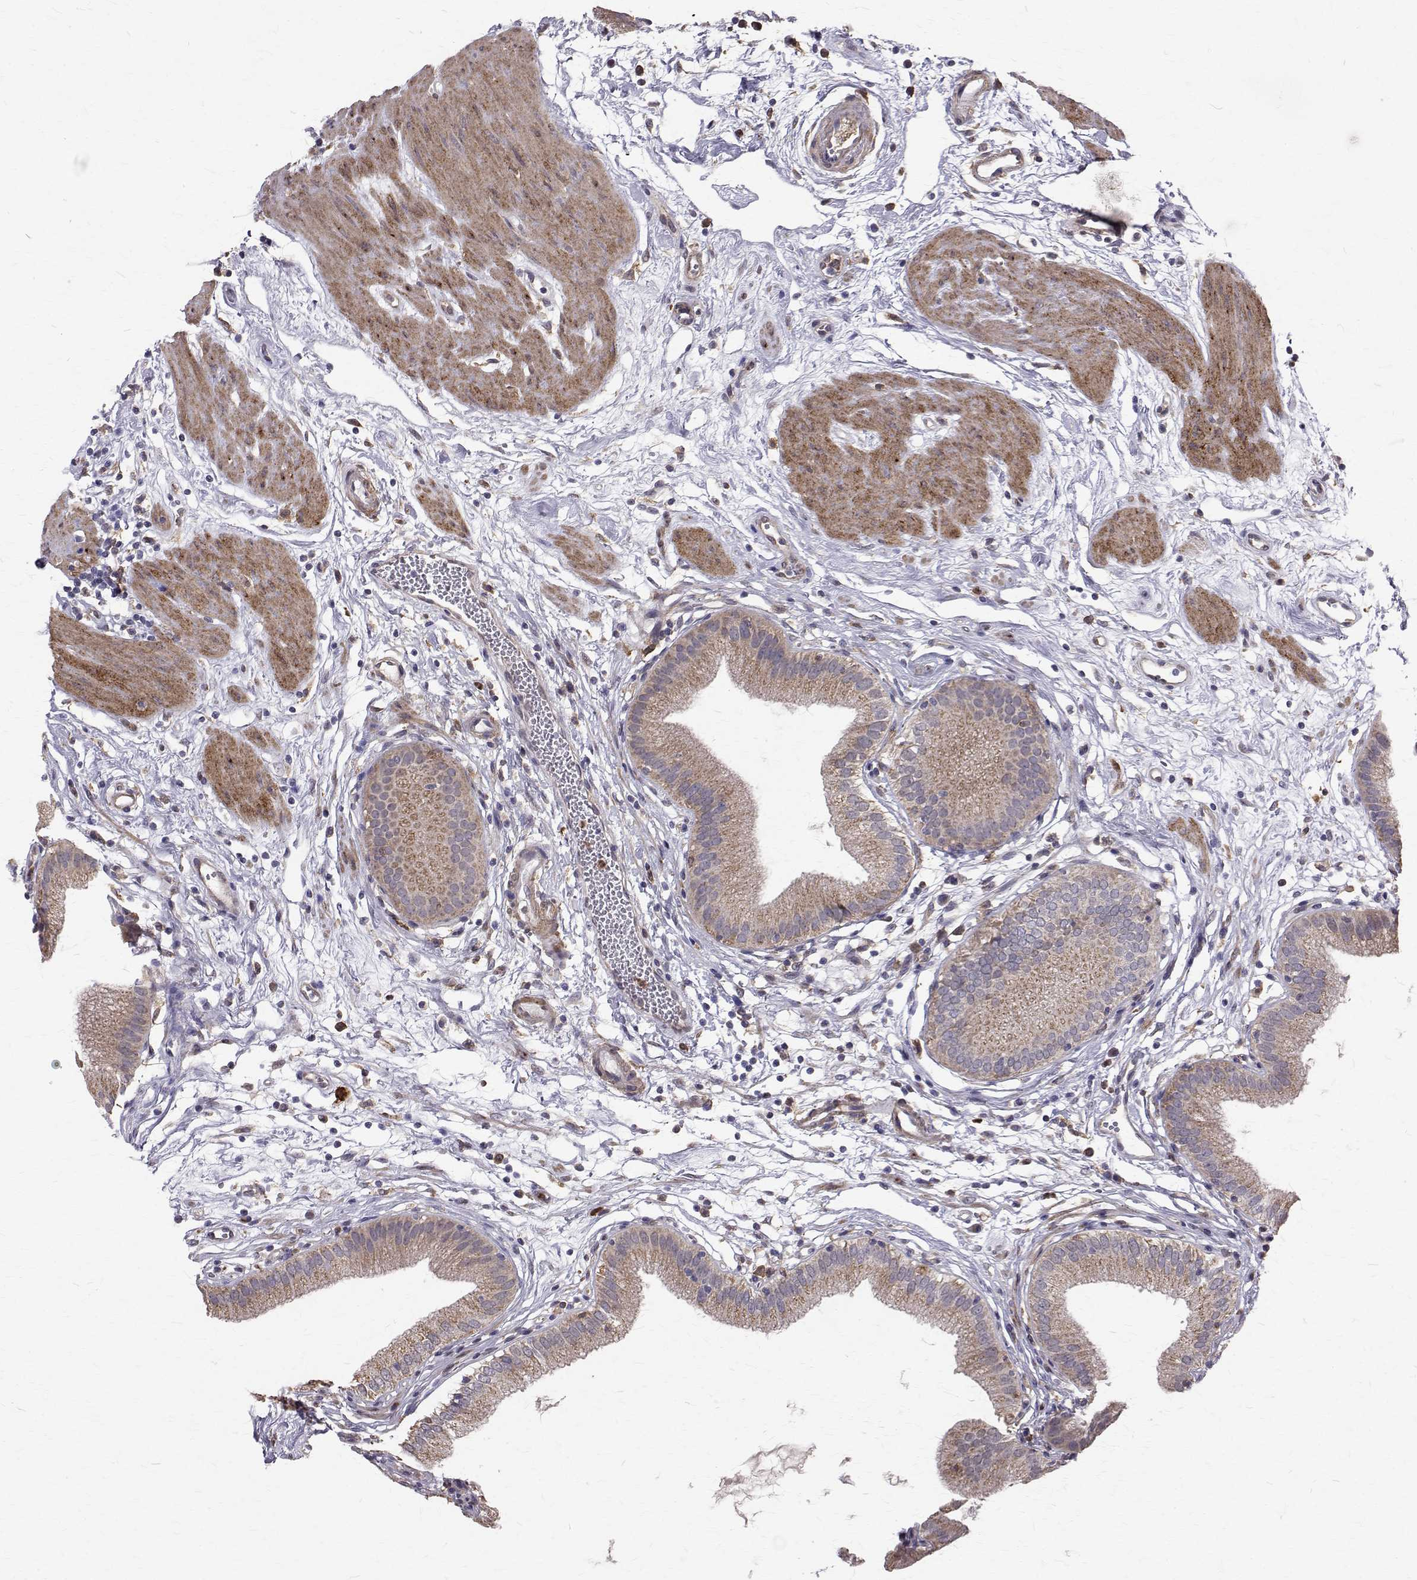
{"staining": {"intensity": "weak", "quantity": "25%-75%", "location": "cytoplasmic/membranous"}, "tissue": "gallbladder", "cell_type": "Glandular cells", "image_type": "normal", "snomed": [{"axis": "morphology", "description": "Normal tissue, NOS"}, {"axis": "topography", "description": "Gallbladder"}], "caption": "Immunohistochemical staining of benign gallbladder exhibits weak cytoplasmic/membranous protein expression in approximately 25%-75% of glandular cells. (DAB IHC with brightfield microscopy, high magnification).", "gene": "CCDC89", "patient": {"sex": "female", "age": 65}}